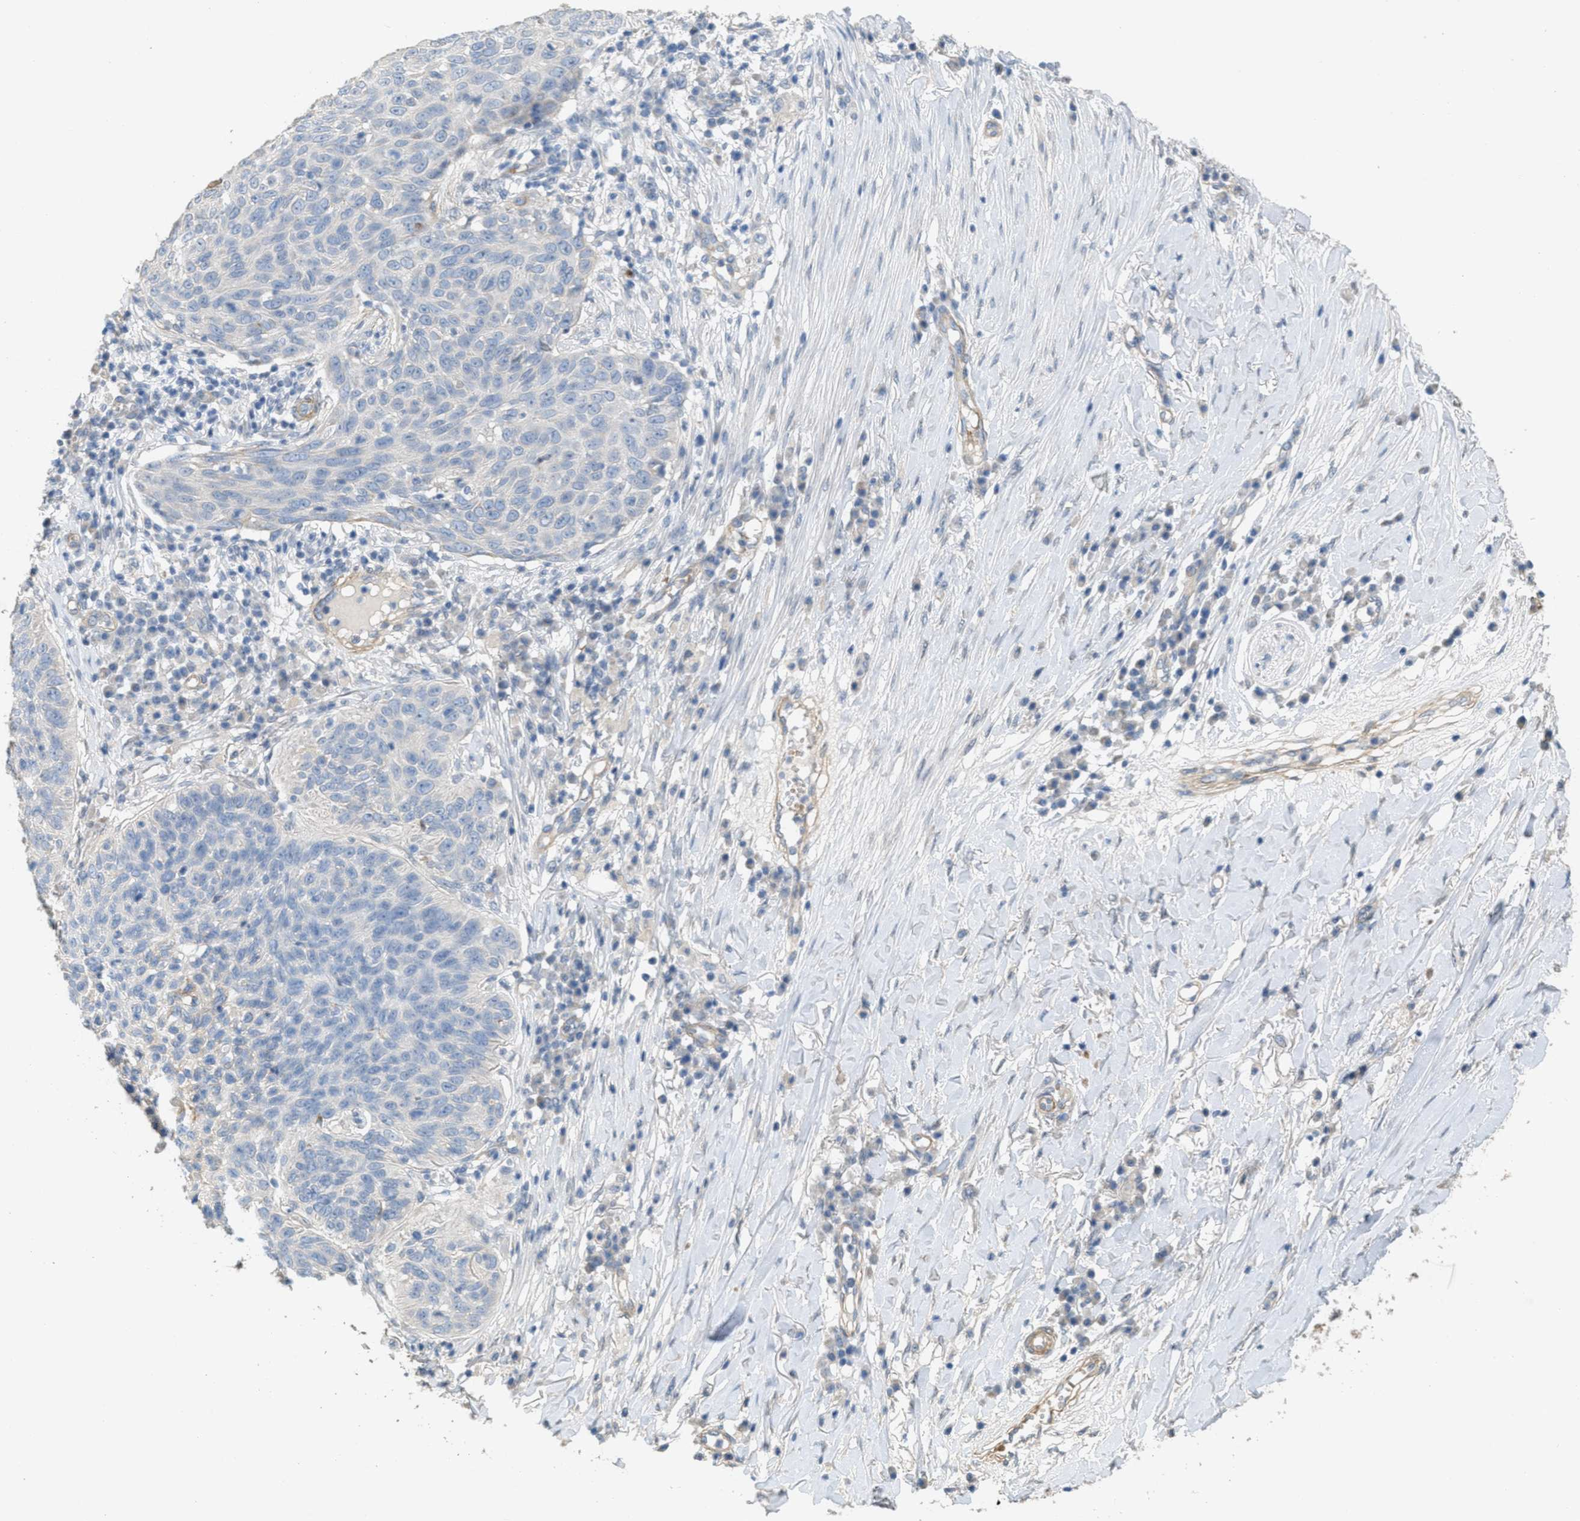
{"staining": {"intensity": "moderate", "quantity": "<25%", "location": "cytoplasmic/membranous"}, "tissue": "skin cancer", "cell_type": "Tumor cells", "image_type": "cancer", "snomed": [{"axis": "morphology", "description": "Squamous cell carcinoma in situ, NOS"}, {"axis": "morphology", "description": "Squamous cell carcinoma, NOS"}, {"axis": "topography", "description": "Skin"}], "caption": "Brown immunohistochemical staining in human skin cancer (squamous cell carcinoma) shows moderate cytoplasmic/membranous expression in about <25% of tumor cells.", "gene": "MRS2", "patient": {"sex": "male", "age": 93}}